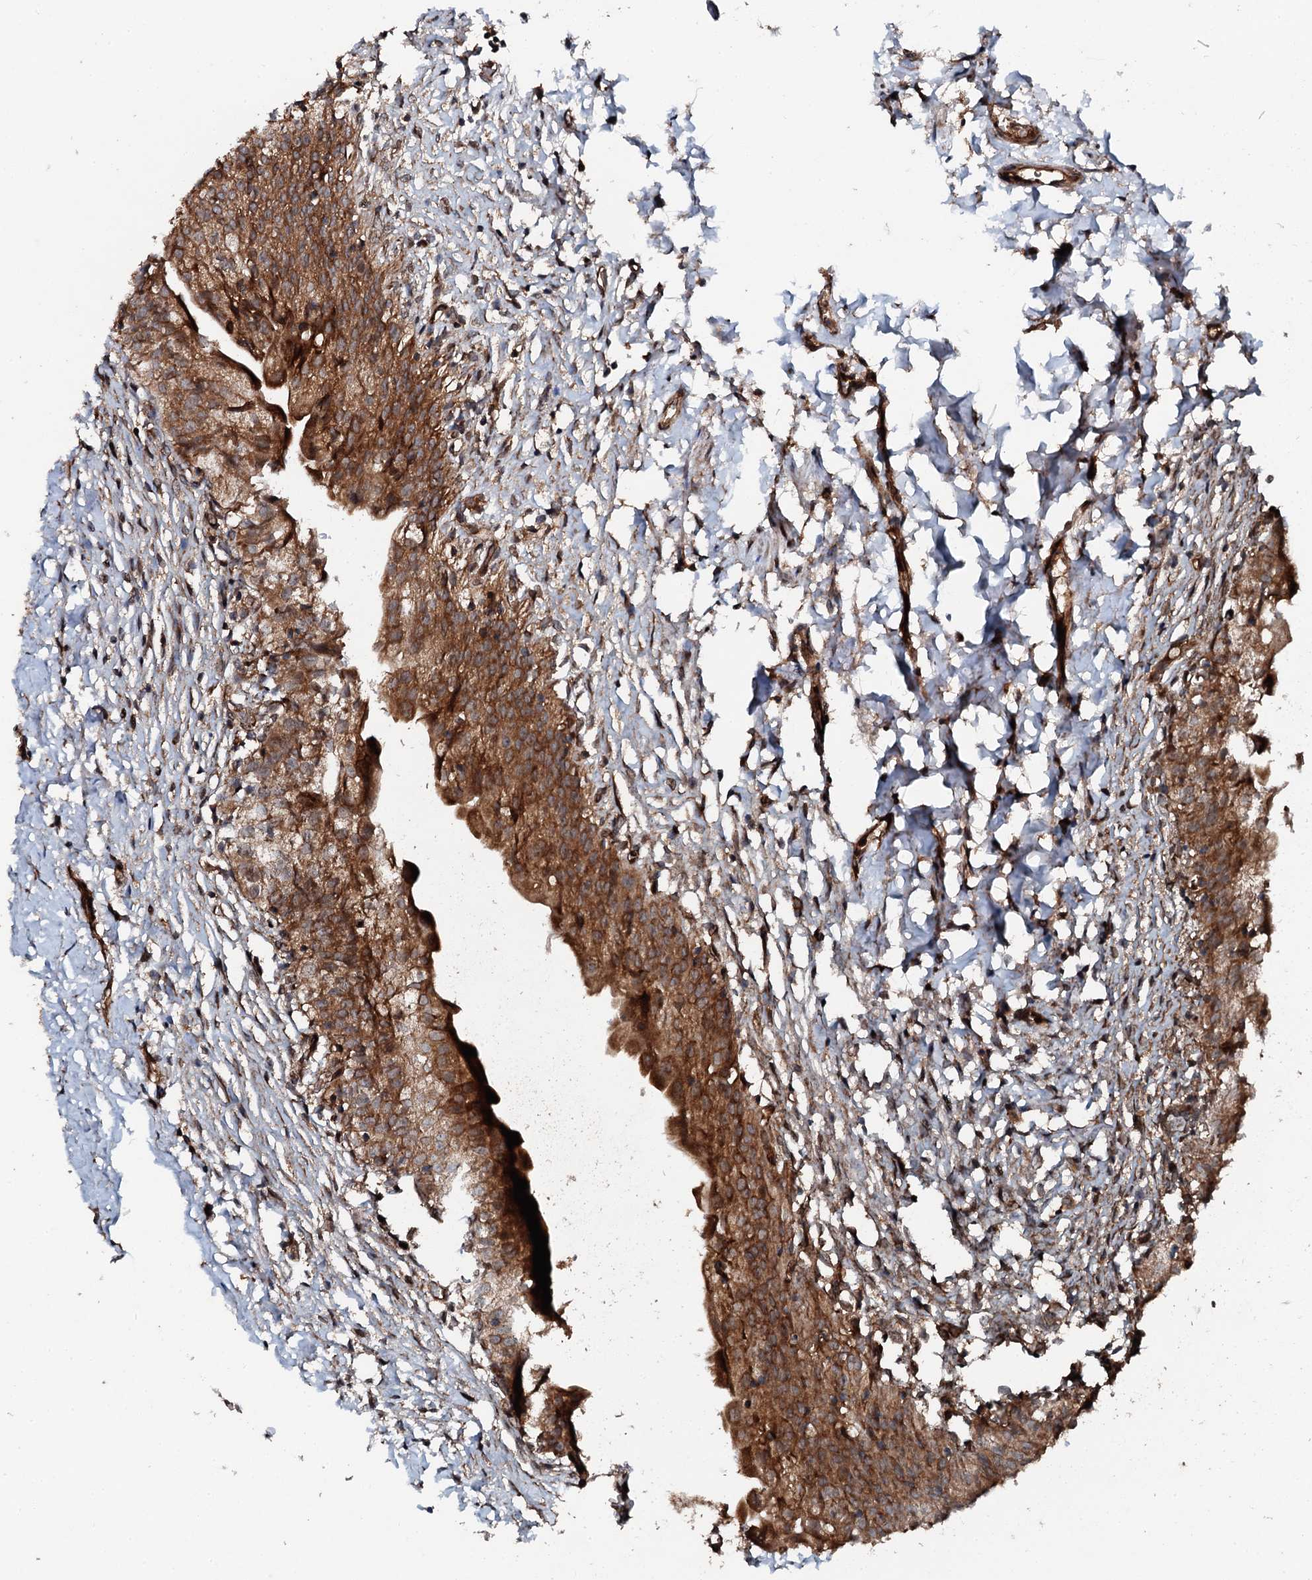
{"staining": {"intensity": "strong", "quantity": ">75%", "location": "cytoplasmic/membranous"}, "tissue": "urinary bladder", "cell_type": "Urothelial cells", "image_type": "normal", "snomed": [{"axis": "morphology", "description": "Normal tissue, NOS"}, {"axis": "topography", "description": "Urinary bladder"}], "caption": "Urothelial cells demonstrate strong cytoplasmic/membranous expression in approximately >75% of cells in unremarkable urinary bladder.", "gene": "FLYWCH1", "patient": {"sex": "male", "age": 55}}